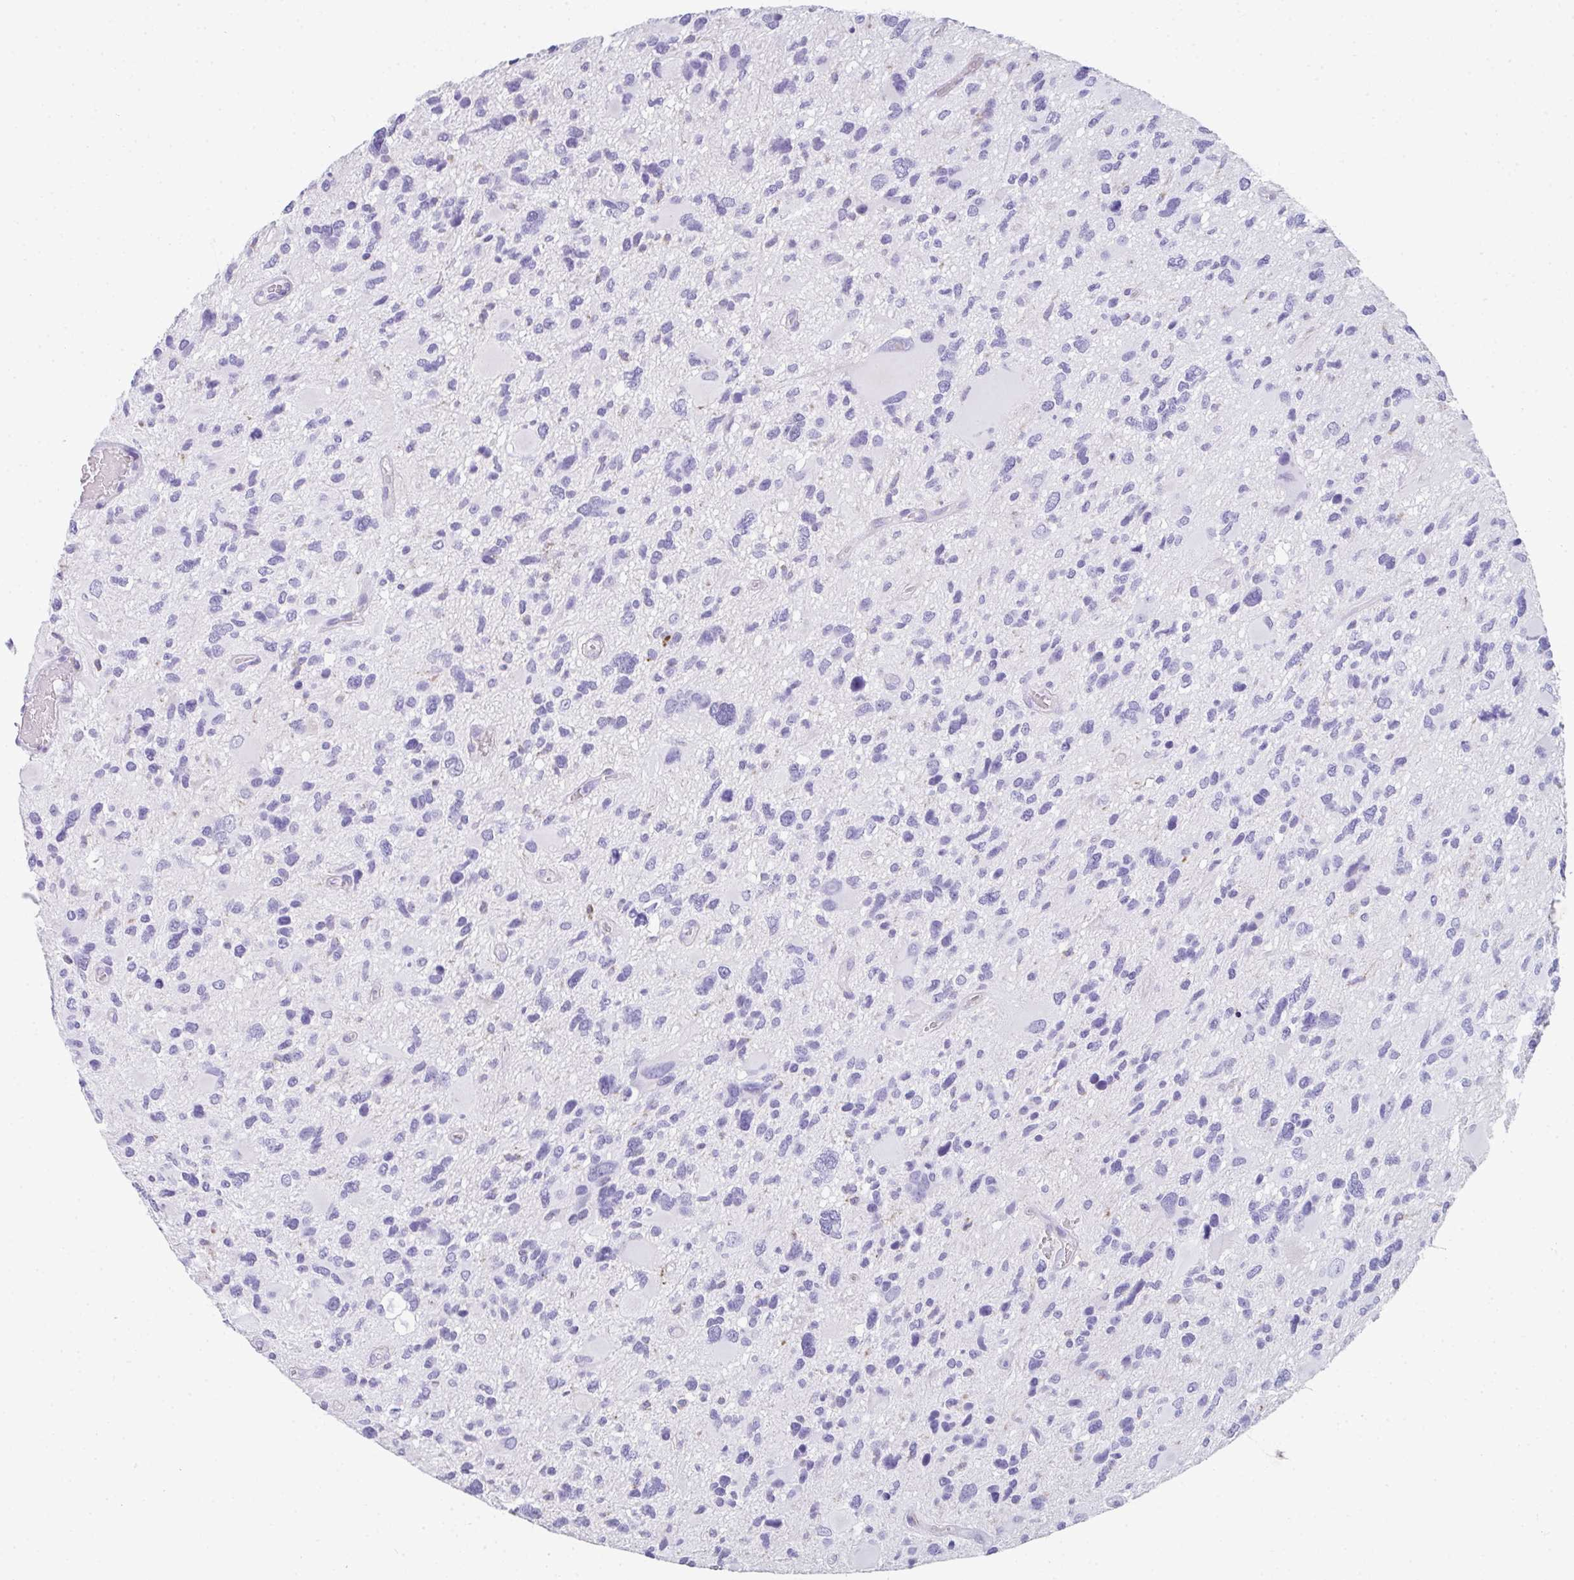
{"staining": {"intensity": "negative", "quantity": "none", "location": "none"}, "tissue": "glioma", "cell_type": "Tumor cells", "image_type": "cancer", "snomed": [{"axis": "morphology", "description": "Glioma, malignant, High grade"}, {"axis": "topography", "description": "Brain"}], "caption": "Tumor cells are negative for protein expression in human glioma.", "gene": "RLF", "patient": {"sex": "female", "age": 11}}